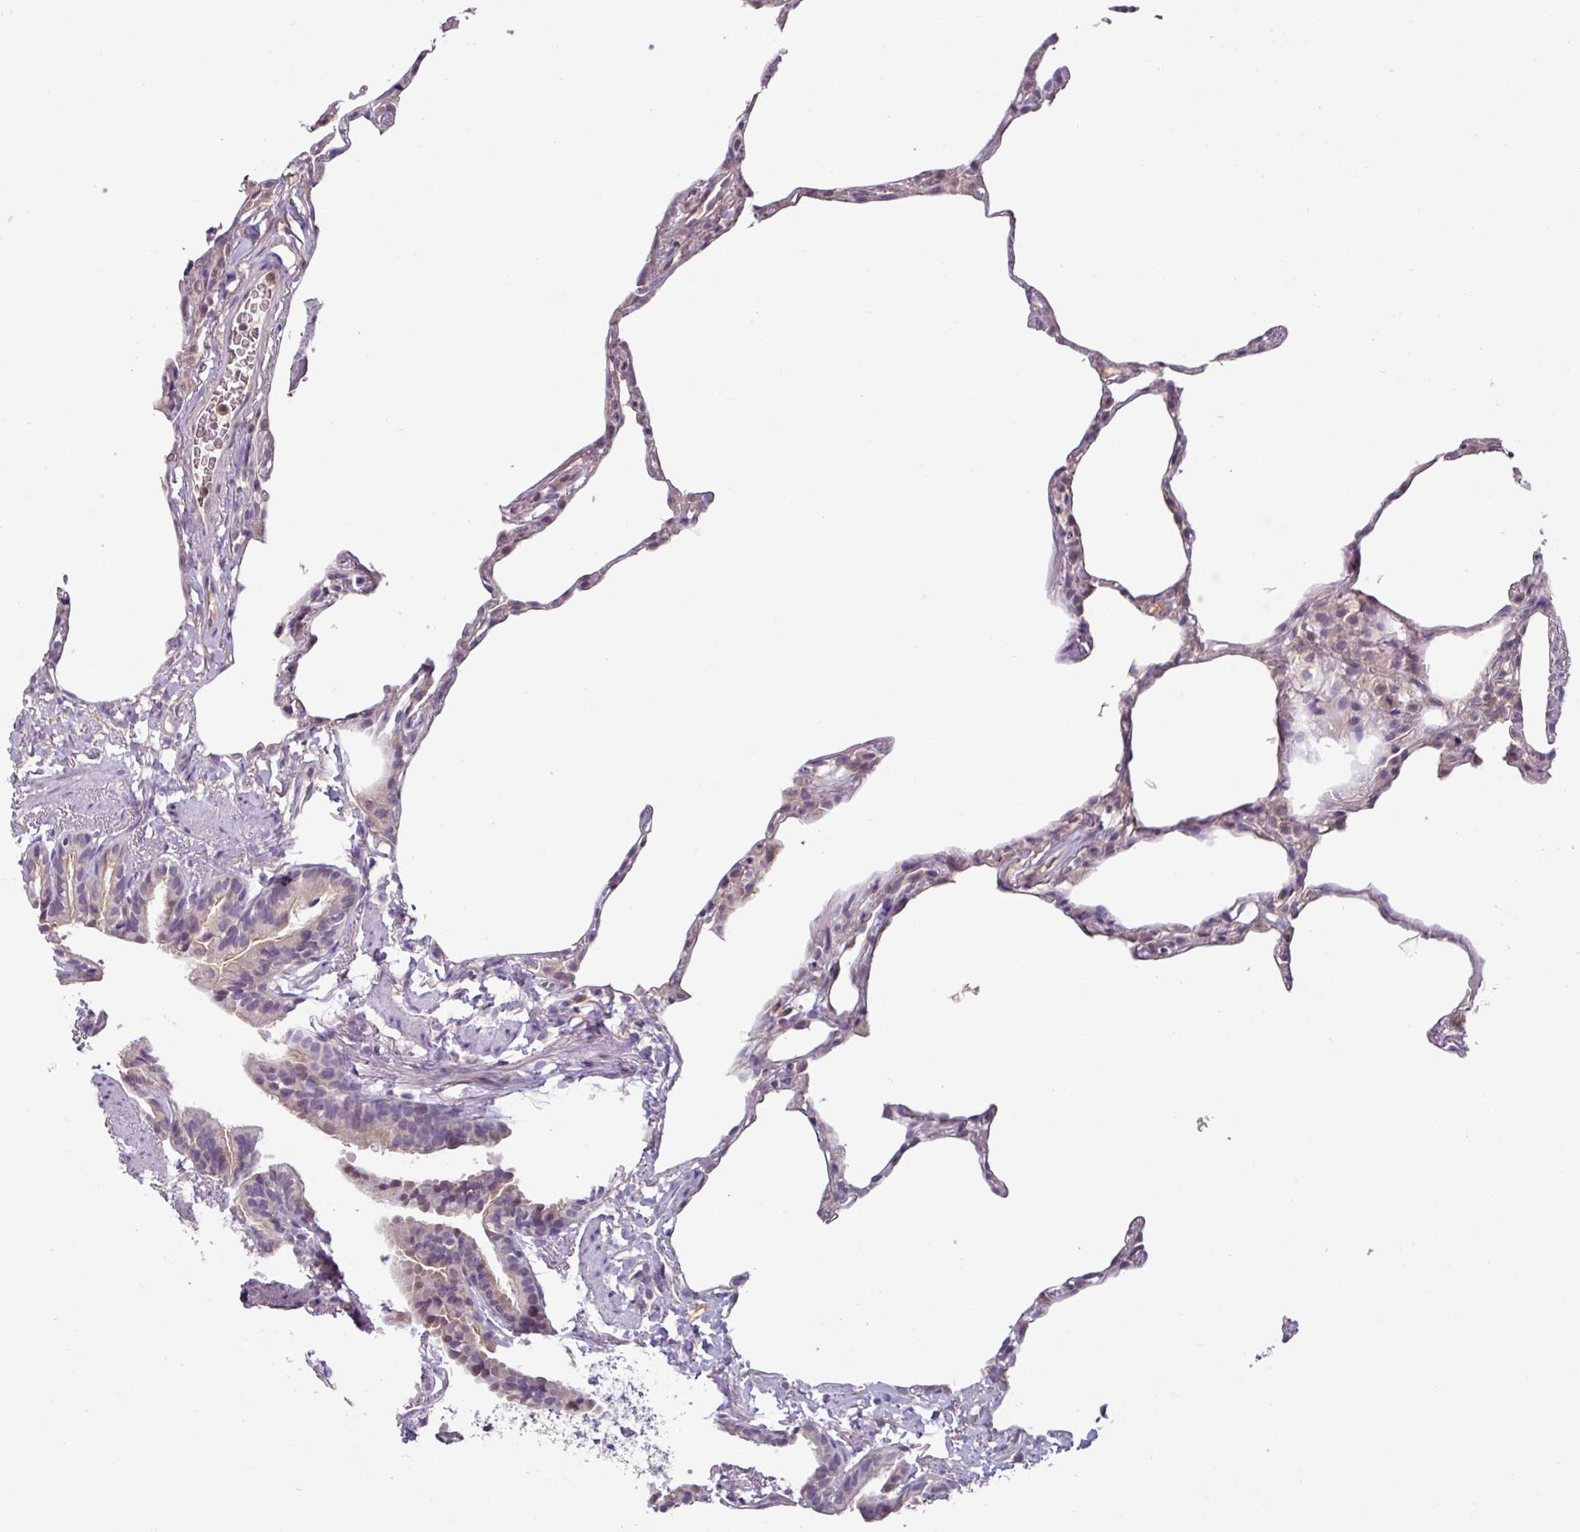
{"staining": {"intensity": "negative", "quantity": "none", "location": "none"}, "tissue": "lung", "cell_type": "Alveolar cells", "image_type": "normal", "snomed": [{"axis": "morphology", "description": "Normal tissue, NOS"}, {"axis": "topography", "description": "Lung"}], "caption": "Immunohistochemical staining of benign human lung displays no significant staining in alveolar cells. The staining was performed using DAB to visualize the protein expression in brown, while the nuclei were stained in blue with hematoxylin (Magnification: 20x).", "gene": "SLC5A10", "patient": {"sex": "female", "age": 57}}